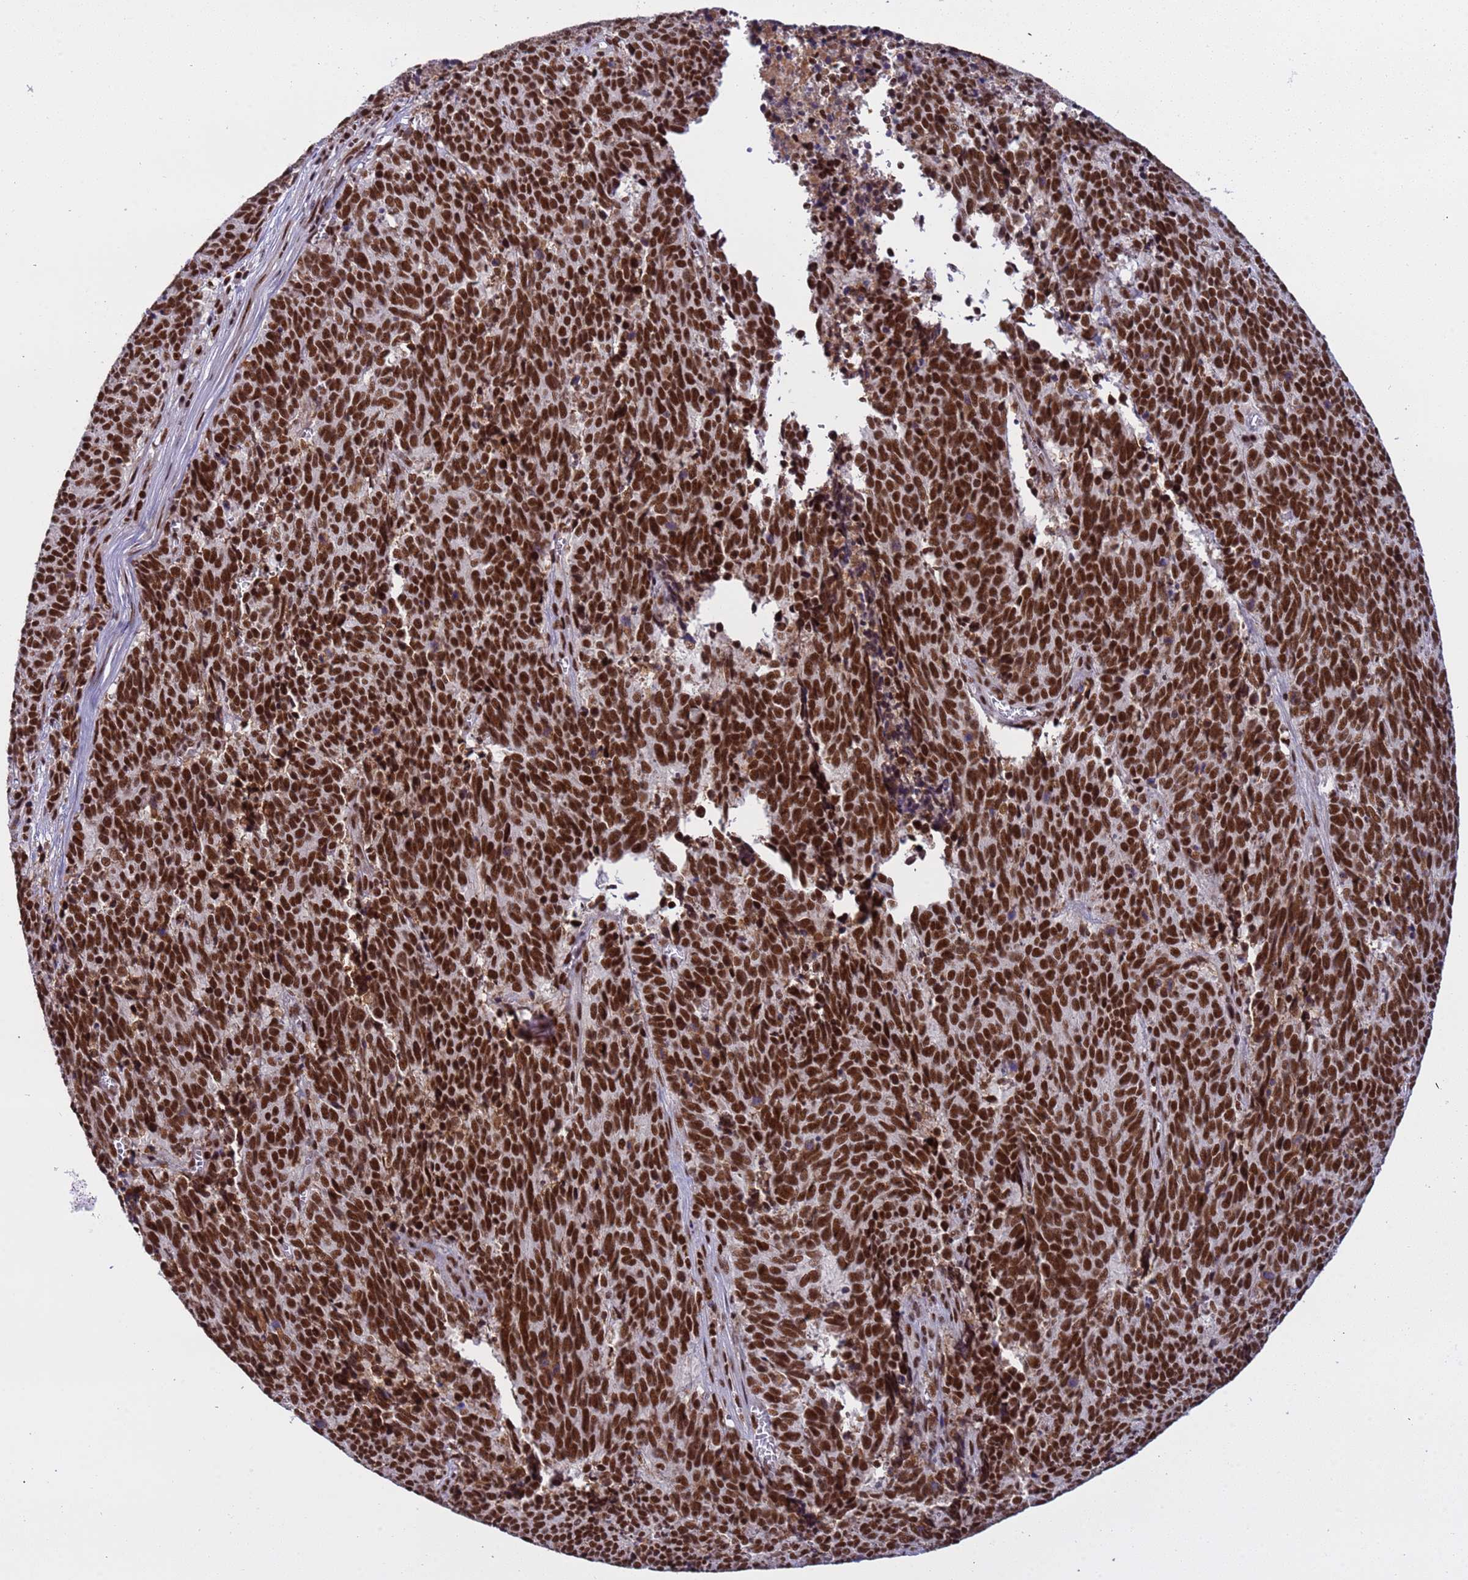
{"staining": {"intensity": "strong", "quantity": ">75%", "location": "nuclear"}, "tissue": "cervical cancer", "cell_type": "Tumor cells", "image_type": "cancer", "snomed": [{"axis": "morphology", "description": "Squamous cell carcinoma, NOS"}, {"axis": "topography", "description": "Cervix"}], "caption": "IHC of cervical cancer (squamous cell carcinoma) reveals high levels of strong nuclear positivity in about >75% of tumor cells. (DAB (3,3'-diaminobenzidine) = brown stain, brightfield microscopy at high magnification).", "gene": "SRRT", "patient": {"sex": "female", "age": 29}}